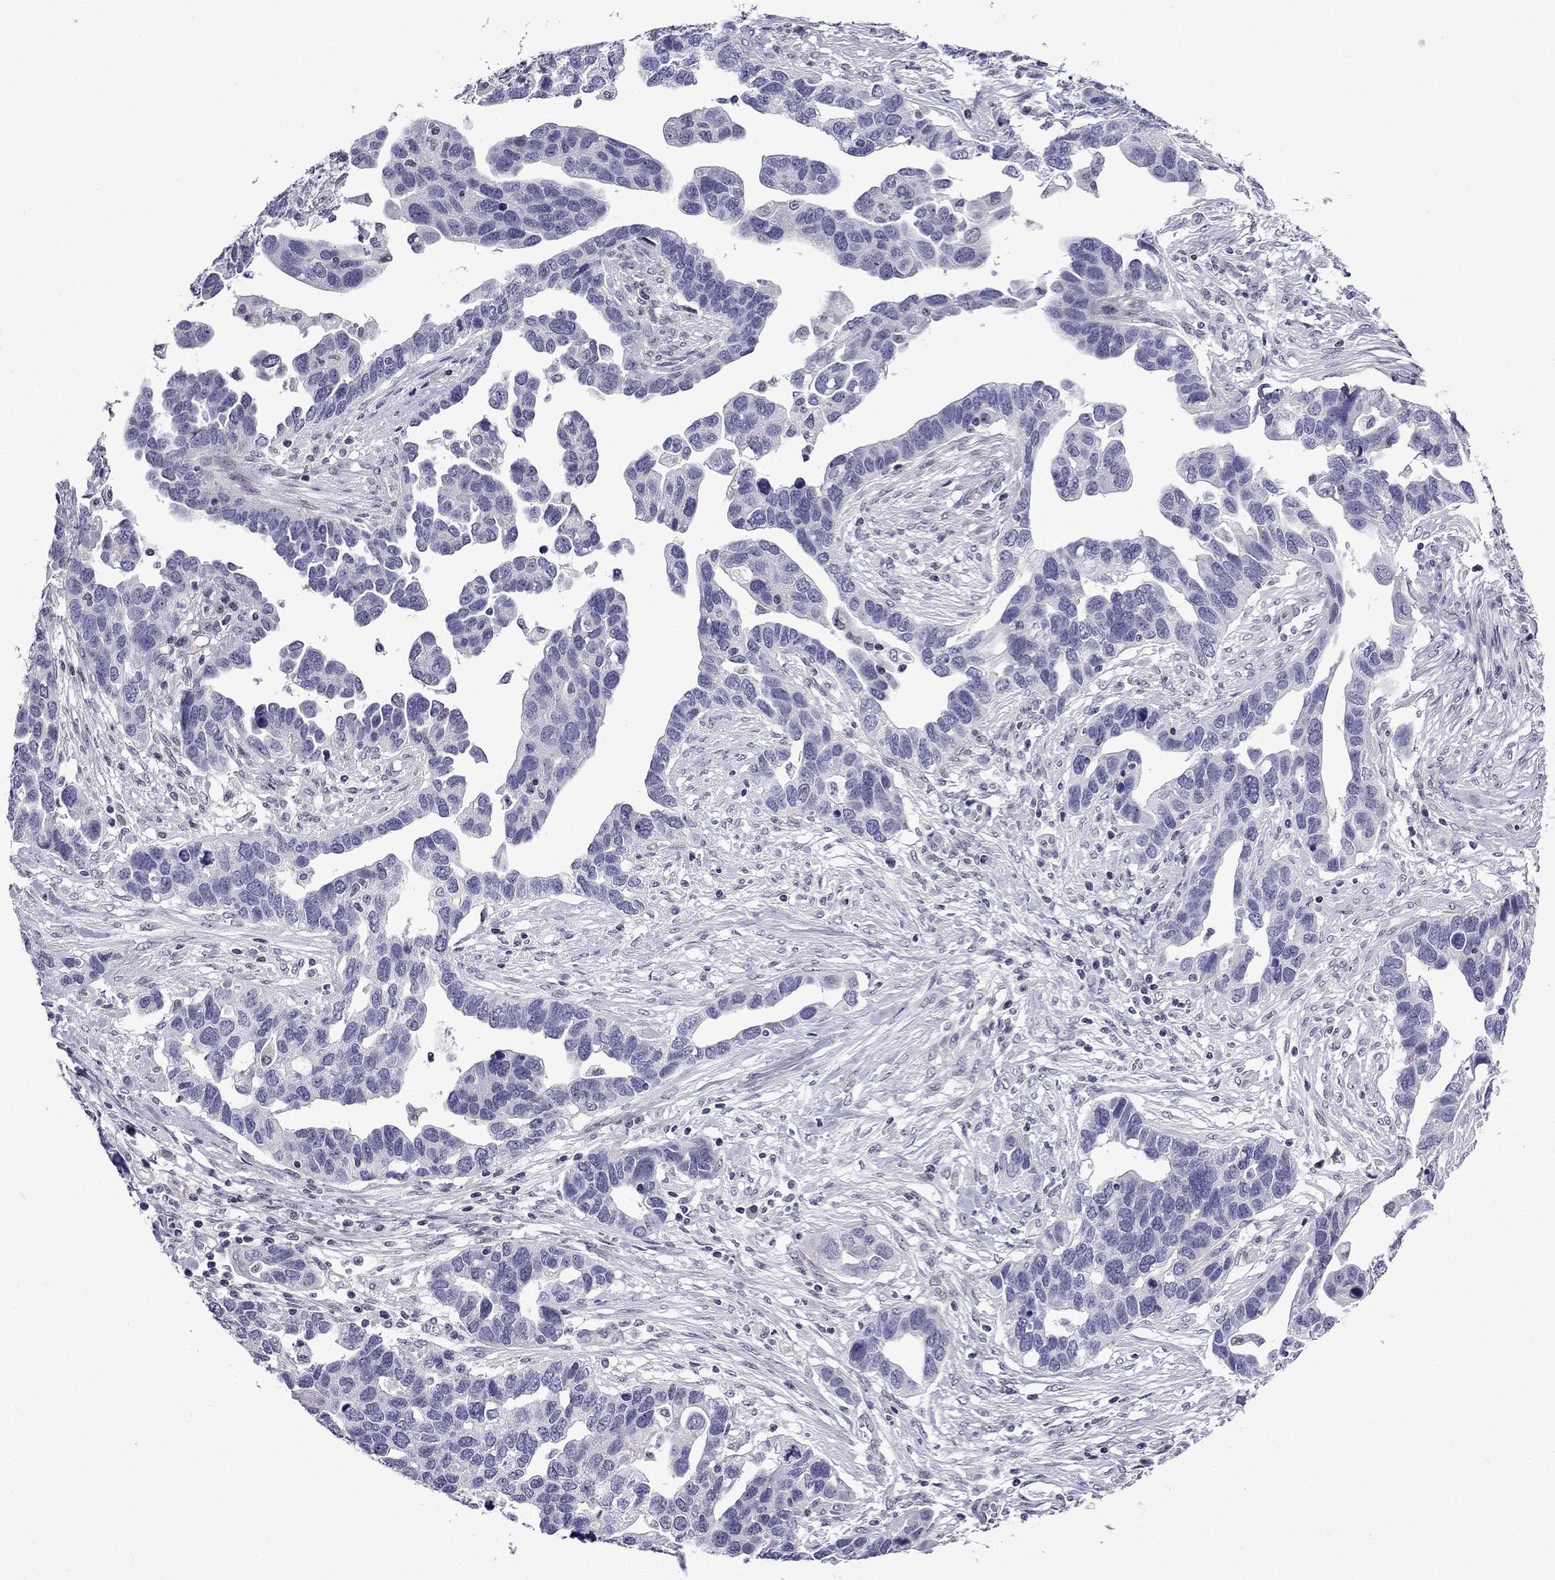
{"staining": {"intensity": "negative", "quantity": "none", "location": "none"}, "tissue": "ovarian cancer", "cell_type": "Tumor cells", "image_type": "cancer", "snomed": [{"axis": "morphology", "description": "Cystadenocarcinoma, serous, NOS"}, {"axis": "topography", "description": "Ovary"}], "caption": "Immunohistochemistry histopathology image of neoplastic tissue: human ovarian cancer (serous cystadenocarcinoma) stained with DAB (3,3'-diaminobenzidine) exhibits no significant protein positivity in tumor cells.", "gene": "POM121L12", "patient": {"sex": "female", "age": 54}}